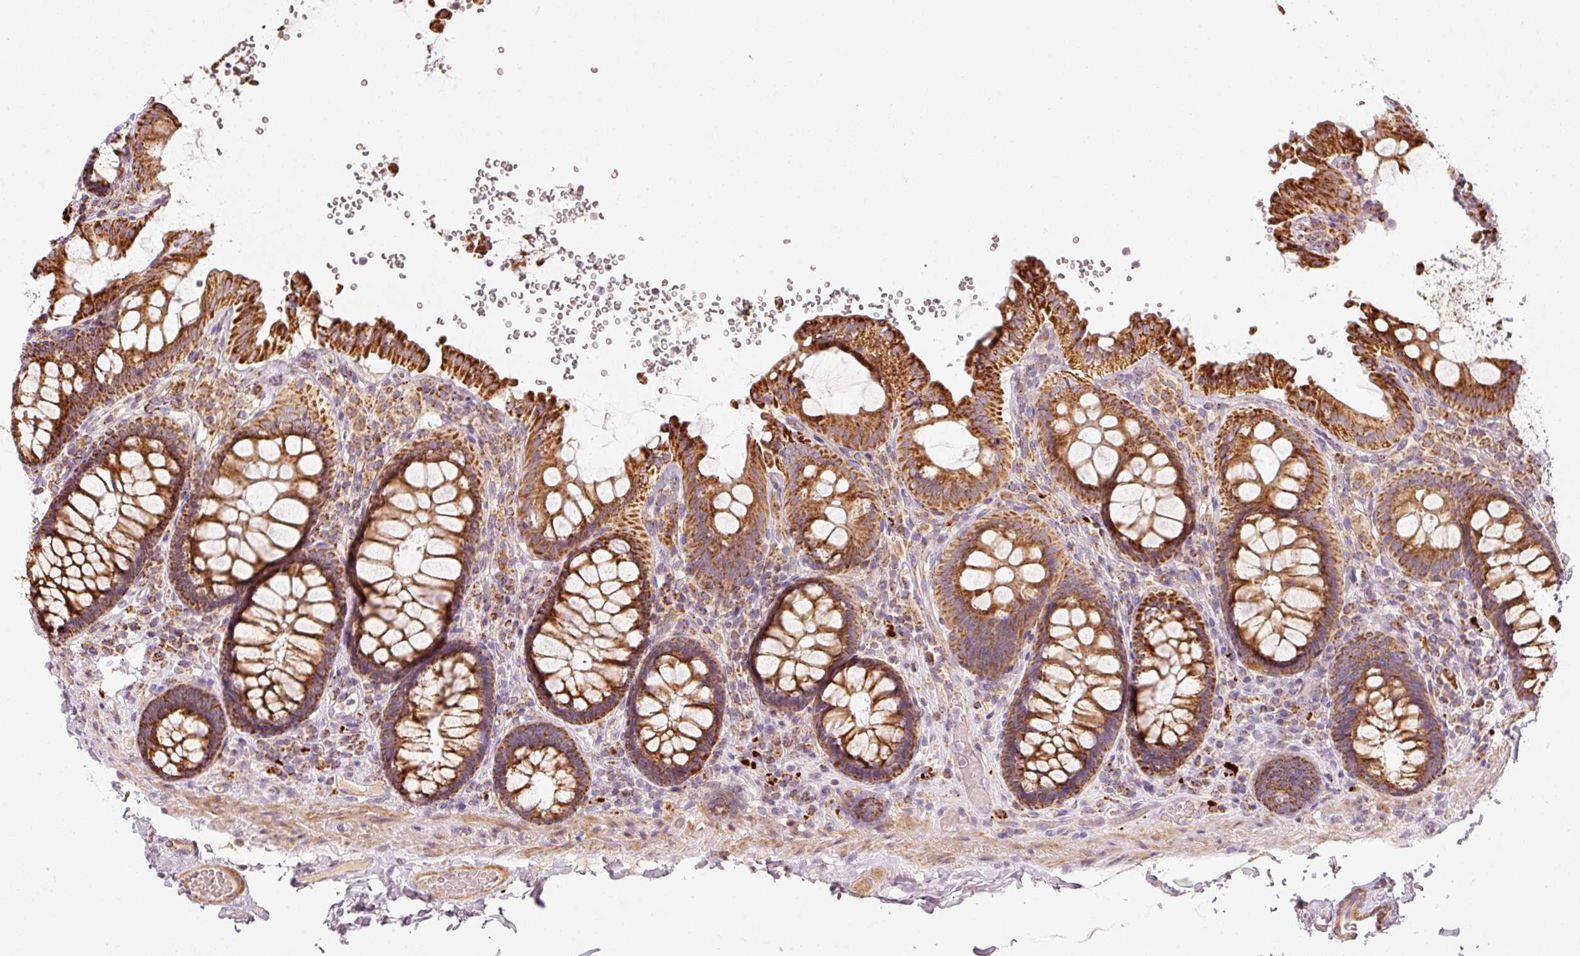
{"staining": {"intensity": "moderate", "quantity": ">75%", "location": "cytoplasmic/membranous"}, "tissue": "colon", "cell_type": "Endothelial cells", "image_type": "normal", "snomed": [{"axis": "morphology", "description": "Normal tissue, NOS"}, {"axis": "topography", "description": "Colon"}], "caption": "Immunohistochemical staining of unremarkable human colon displays >75% levels of moderate cytoplasmic/membranous protein positivity in approximately >75% of endothelial cells.", "gene": "C17orf98", "patient": {"sex": "male", "age": 84}}